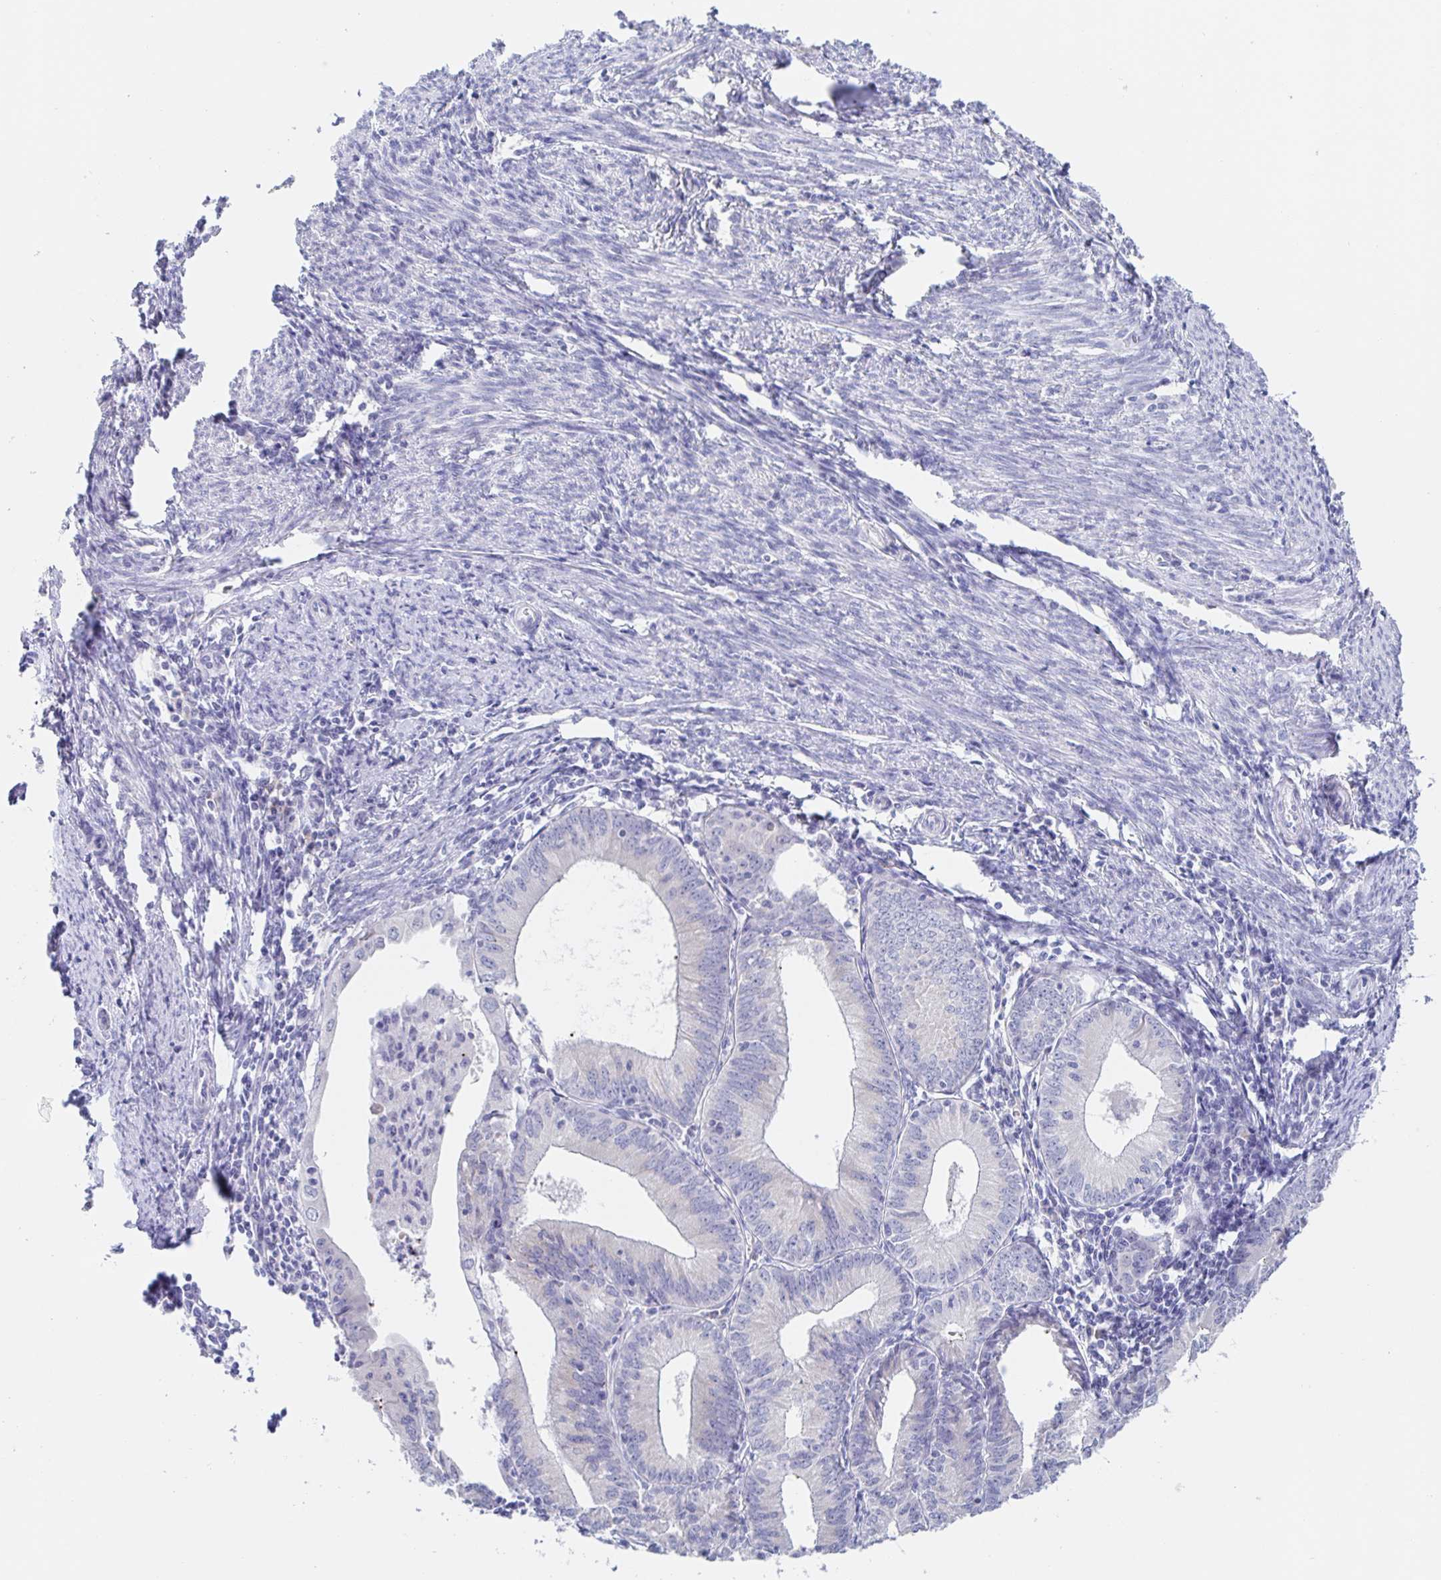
{"staining": {"intensity": "negative", "quantity": "none", "location": "none"}, "tissue": "endometrial cancer", "cell_type": "Tumor cells", "image_type": "cancer", "snomed": [{"axis": "morphology", "description": "Adenocarcinoma, NOS"}, {"axis": "topography", "description": "Endometrium"}], "caption": "IHC image of neoplastic tissue: endometrial cancer stained with DAB demonstrates no significant protein expression in tumor cells.", "gene": "SIAH3", "patient": {"sex": "female", "age": 60}}